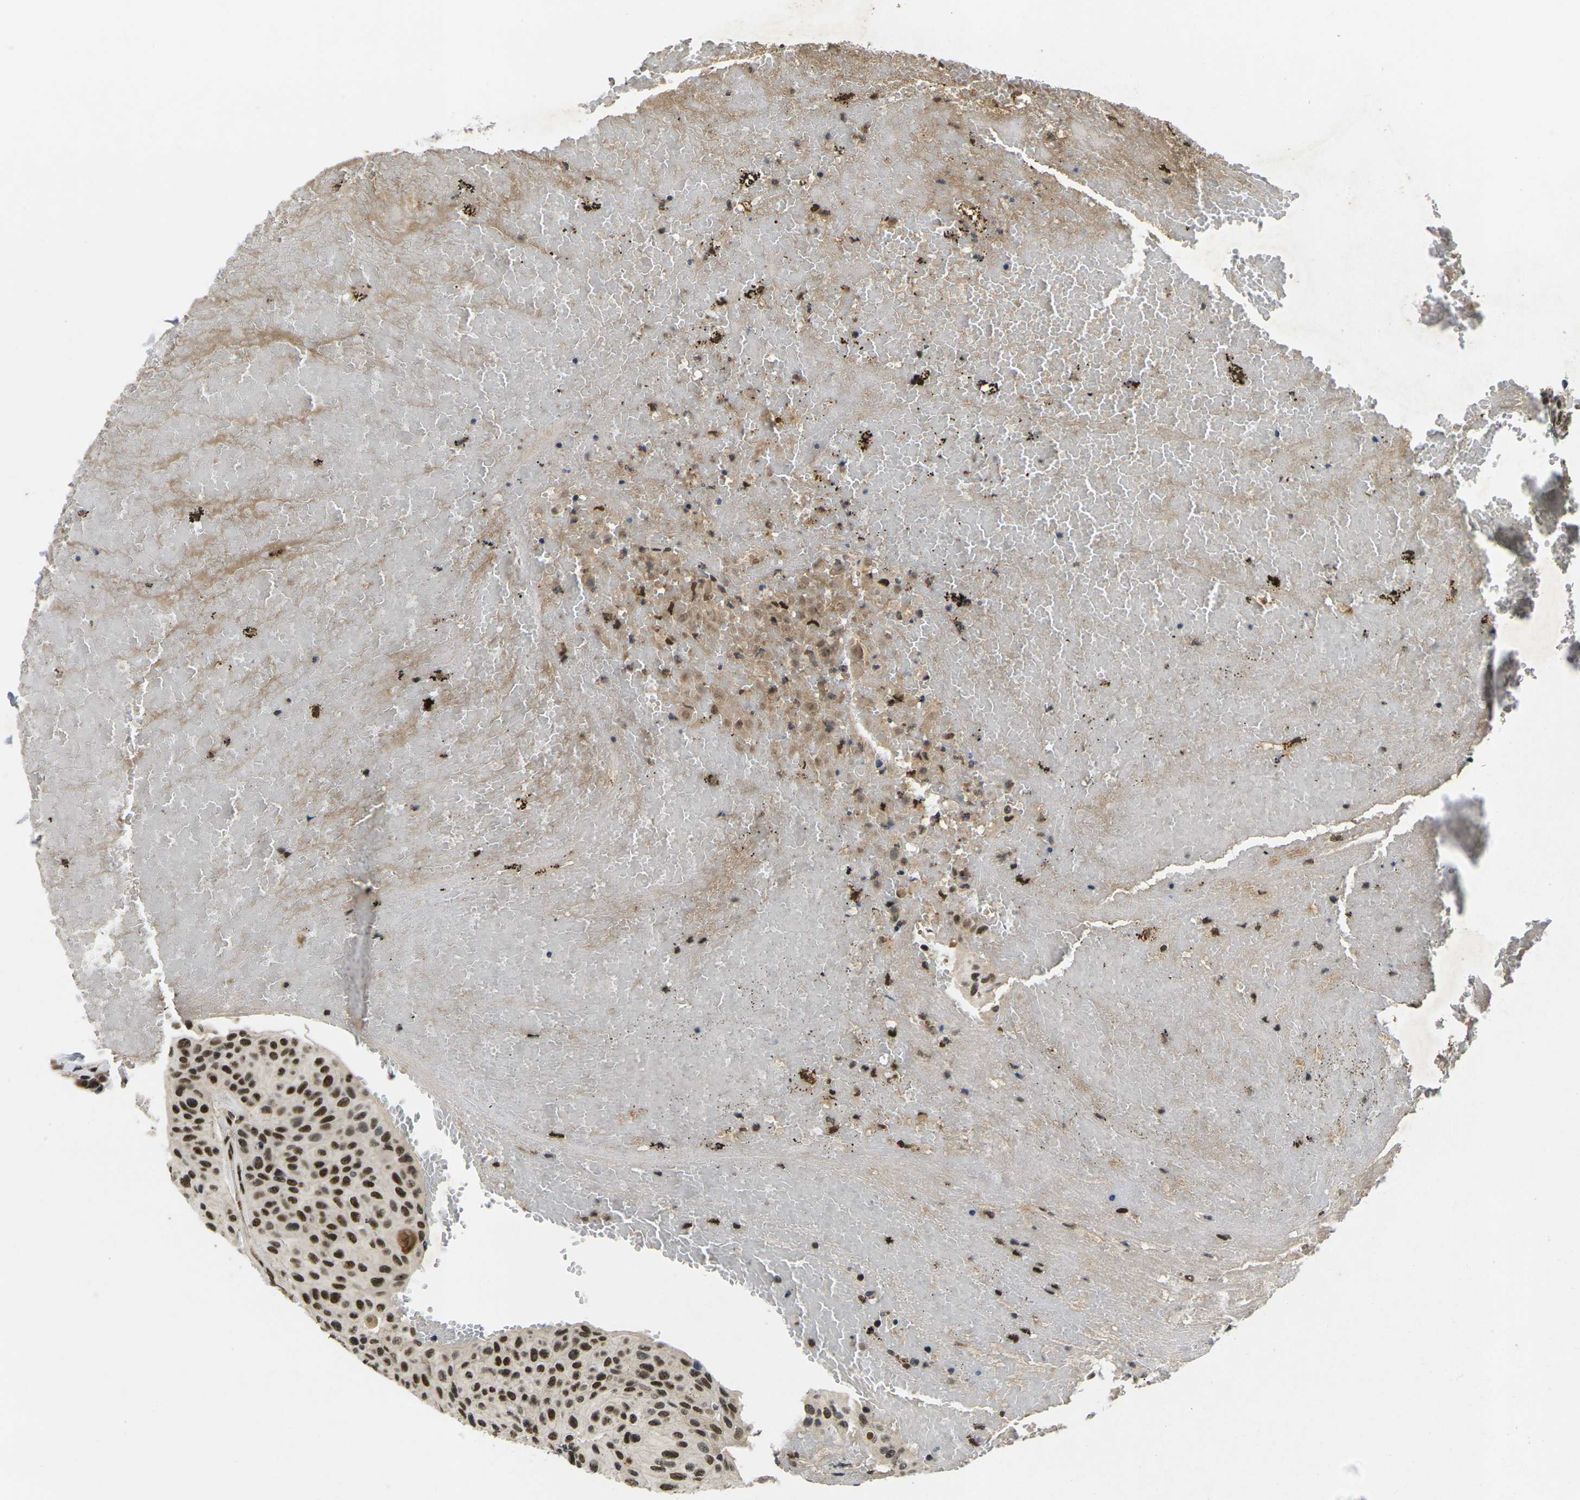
{"staining": {"intensity": "strong", "quantity": ">75%", "location": "nuclear"}, "tissue": "urothelial cancer", "cell_type": "Tumor cells", "image_type": "cancer", "snomed": [{"axis": "morphology", "description": "Urothelial carcinoma, High grade"}, {"axis": "topography", "description": "Urinary bladder"}], "caption": "Immunohistochemical staining of high-grade urothelial carcinoma reveals high levels of strong nuclear staining in about >75% of tumor cells.", "gene": "GTF2E1", "patient": {"sex": "male", "age": 66}}